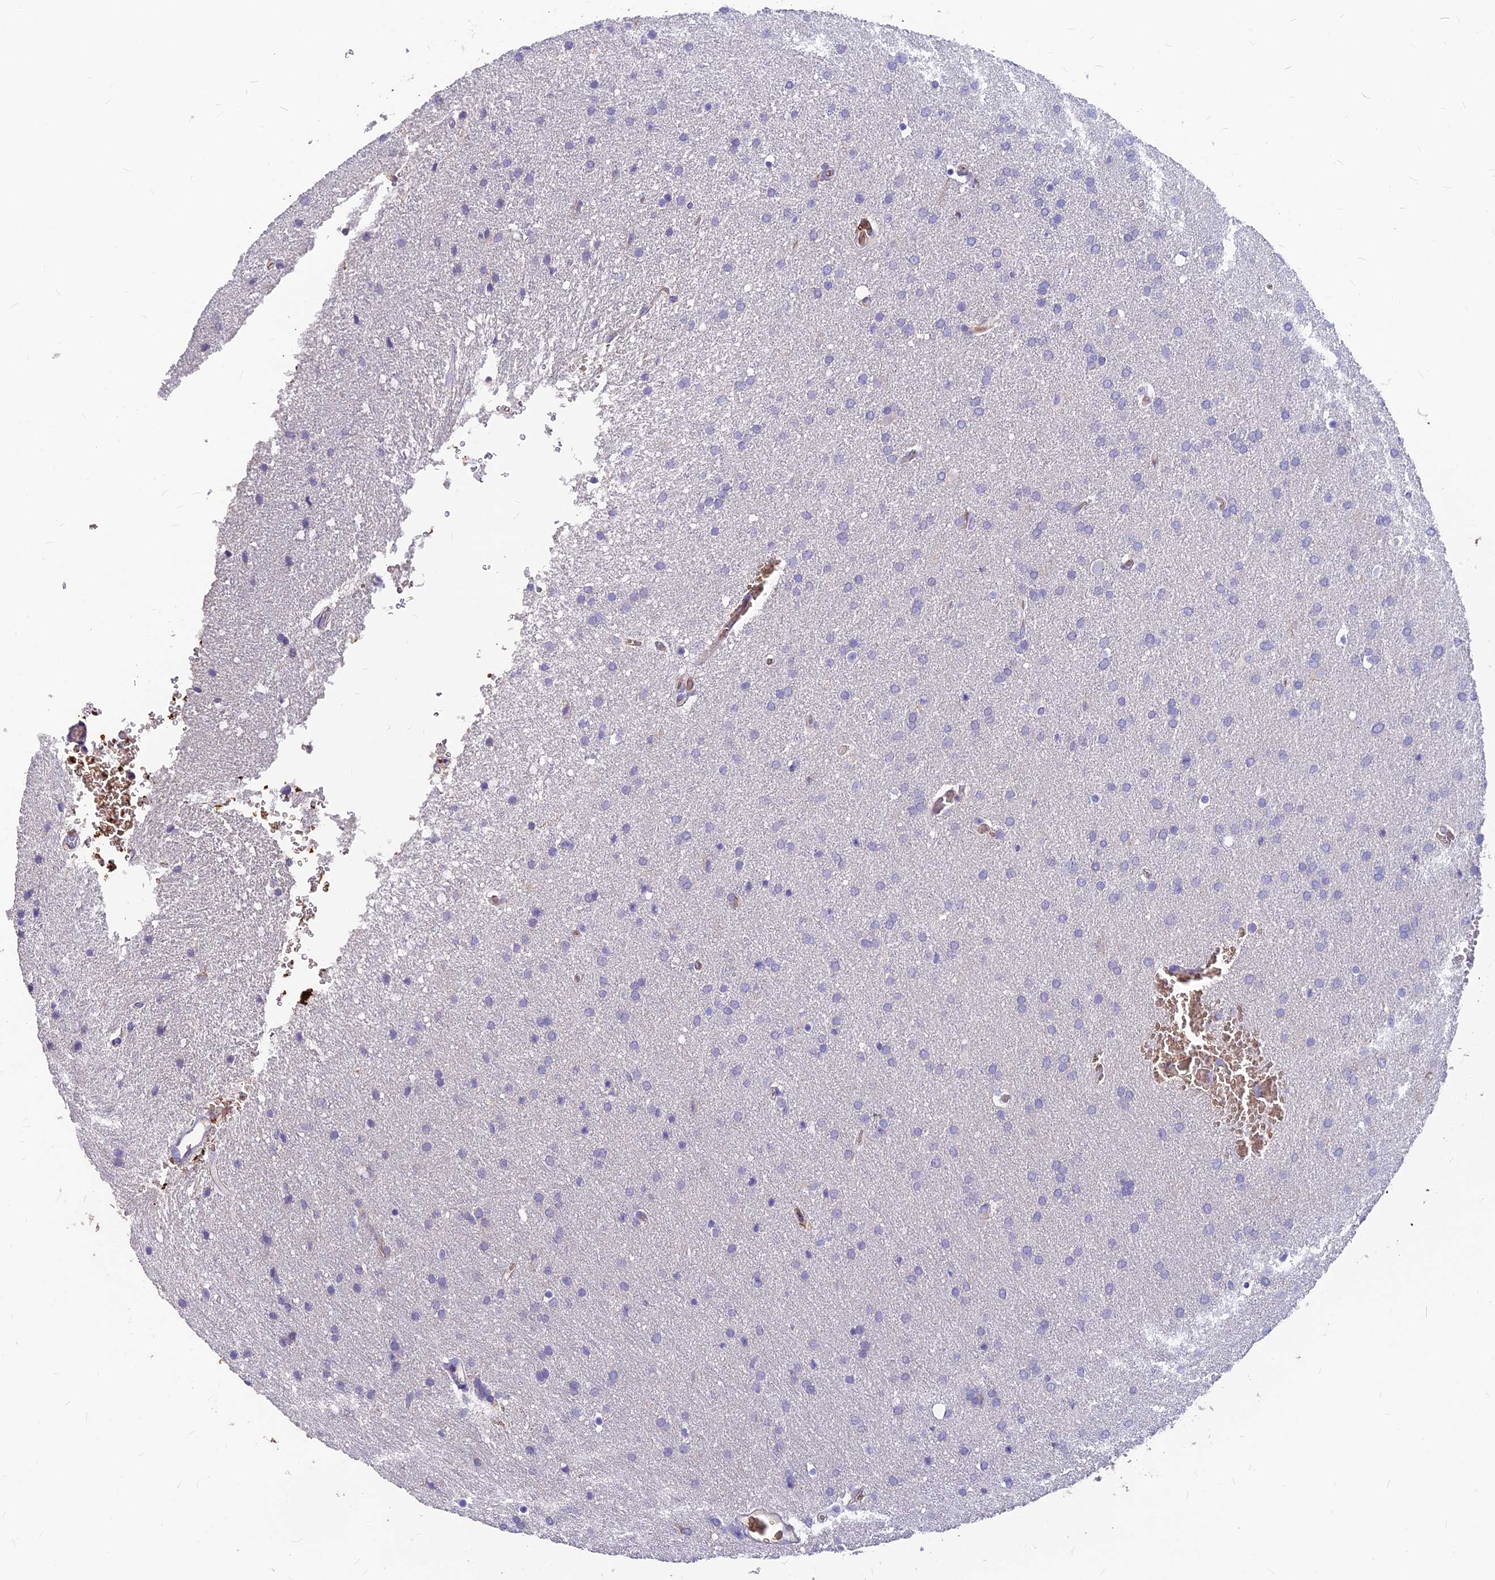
{"staining": {"intensity": "negative", "quantity": "none", "location": "none"}, "tissue": "glioma", "cell_type": "Tumor cells", "image_type": "cancer", "snomed": [{"axis": "morphology", "description": "Glioma, malignant, Low grade"}, {"axis": "topography", "description": "Brain"}], "caption": "This image is of glioma stained with immunohistochemistry (IHC) to label a protein in brown with the nuclei are counter-stained blue. There is no positivity in tumor cells.", "gene": "DENND2D", "patient": {"sex": "female", "age": 32}}